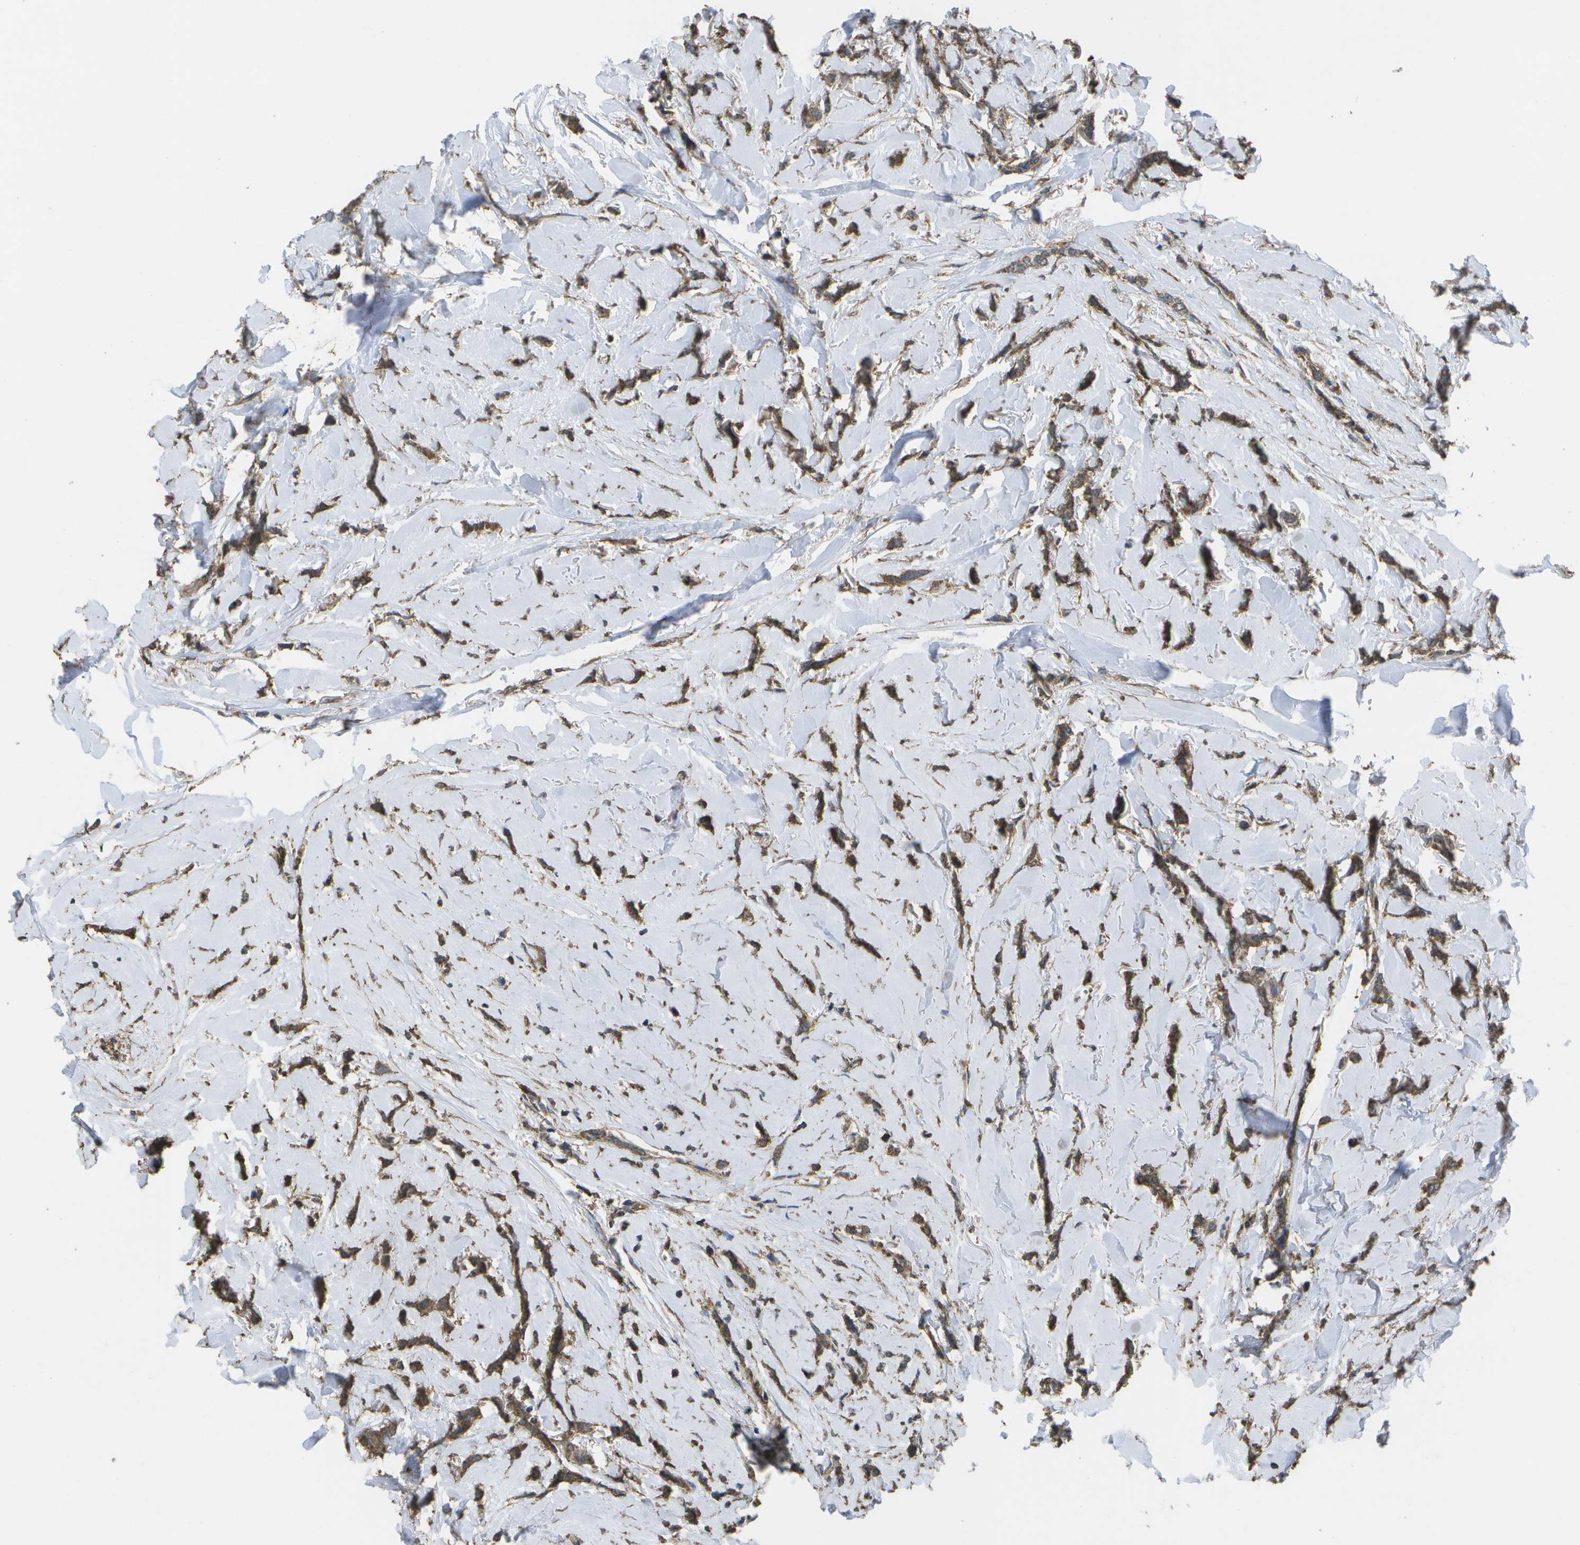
{"staining": {"intensity": "moderate", "quantity": ">75%", "location": "cytoplasmic/membranous"}, "tissue": "breast cancer", "cell_type": "Tumor cells", "image_type": "cancer", "snomed": [{"axis": "morphology", "description": "Lobular carcinoma"}, {"axis": "topography", "description": "Skin"}, {"axis": "topography", "description": "Breast"}], "caption": "Lobular carcinoma (breast) was stained to show a protein in brown. There is medium levels of moderate cytoplasmic/membranous positivity in about >75% of tumor cells. (DAB = brown stain, brightfield microscopy at high magnification).", "gene": "SACS", "patient": {"sex": "female", "age": 46}}